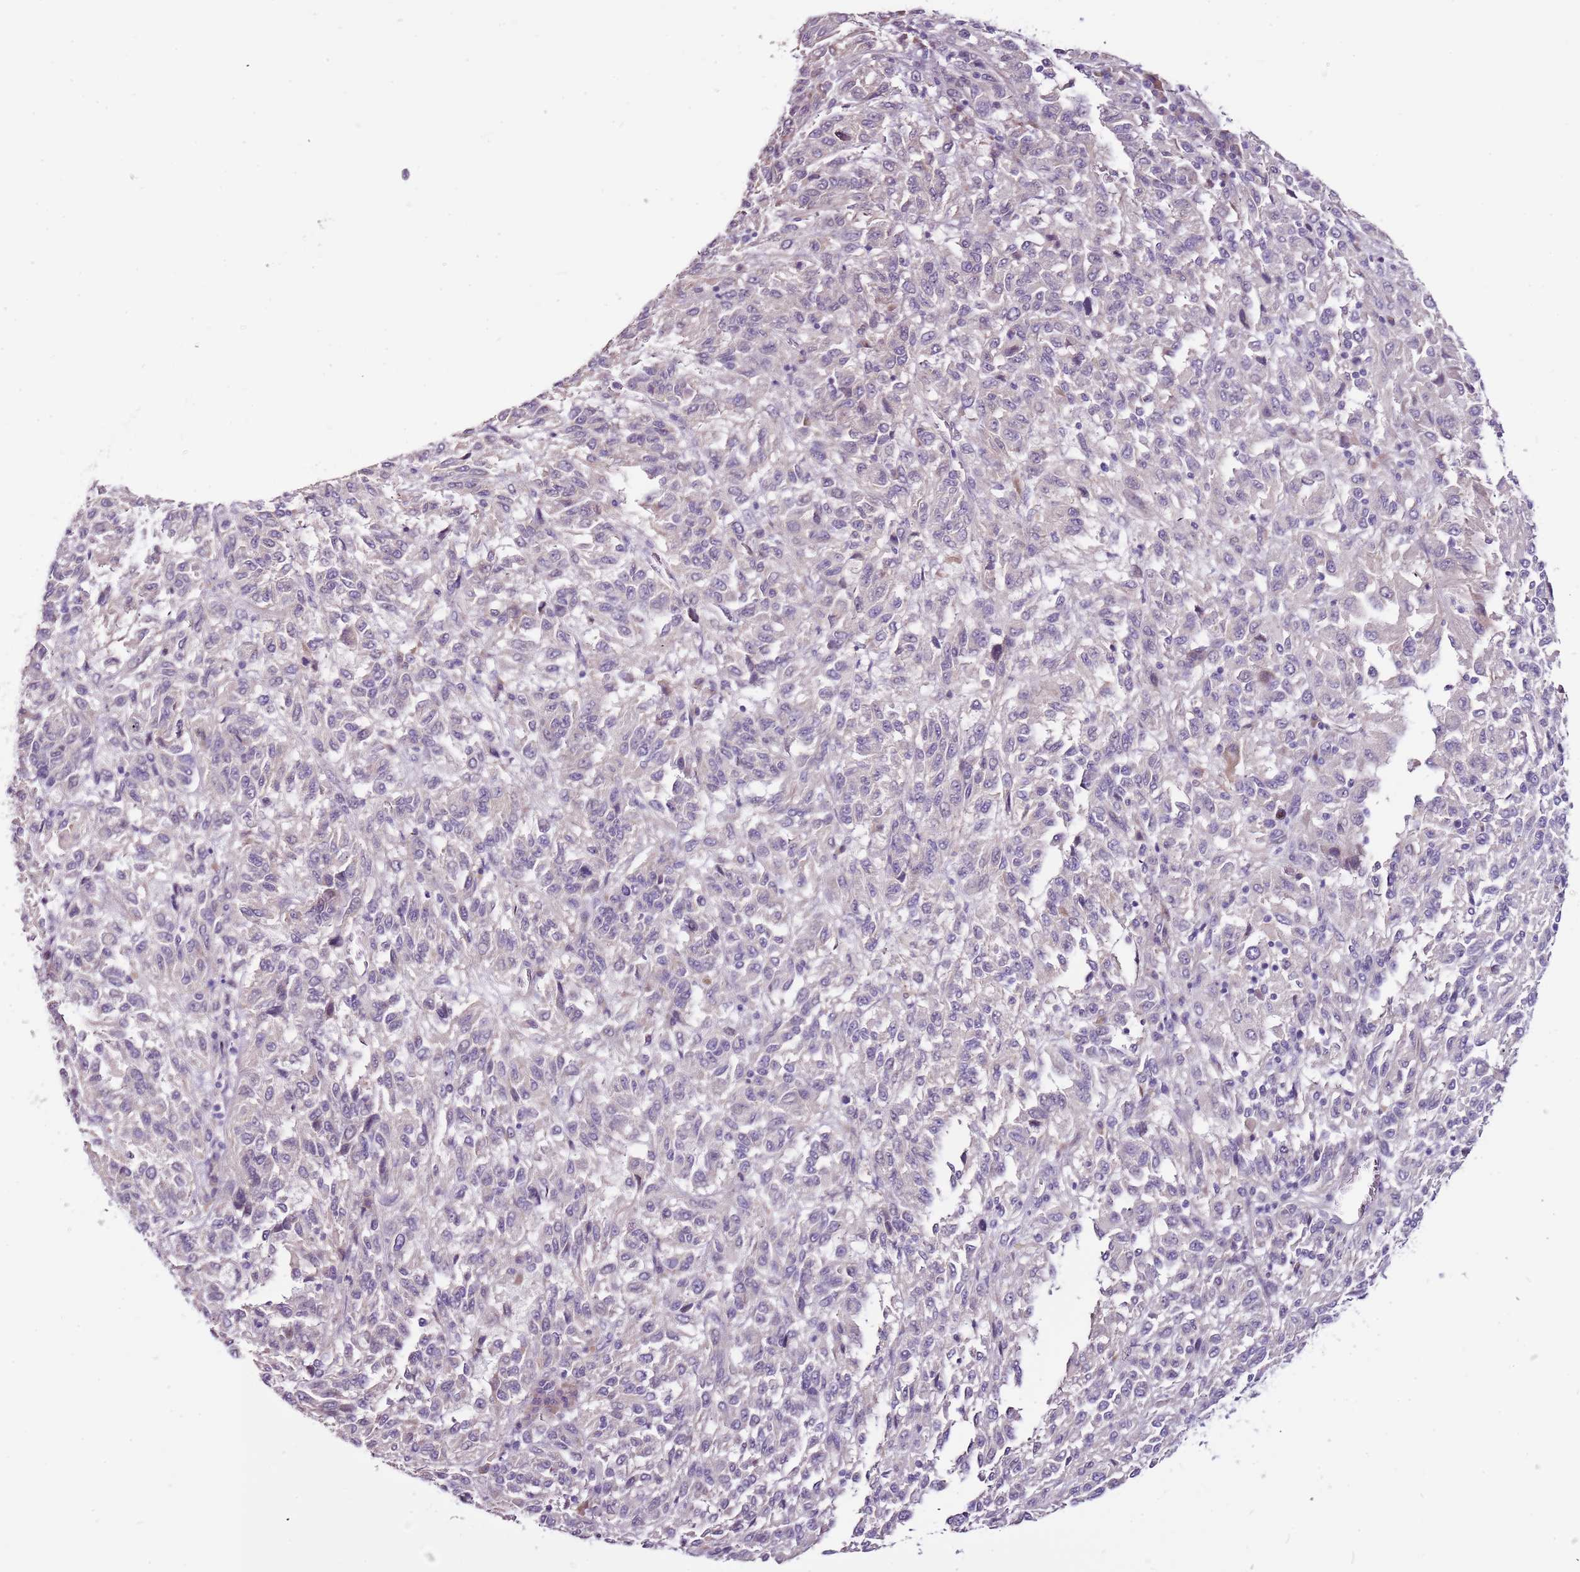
{"staining": {"intensity": "negative", "quantity": "none", "location": "none"}, "tissue": "melanoma", "cell_type": "Tumor cells", "image_type": "cancer", "snomed": [{"axis": "morphology", "description": "Malignant melanoma, Metastatic site"}, {"axis": "topography", "description": "Lung"}], "caption": "There is no significant expression in tumor cells of malignant melanoma (metastatic site).", "gene": "NKX2-3", "patient": {"sex": "male", "age": 64}}